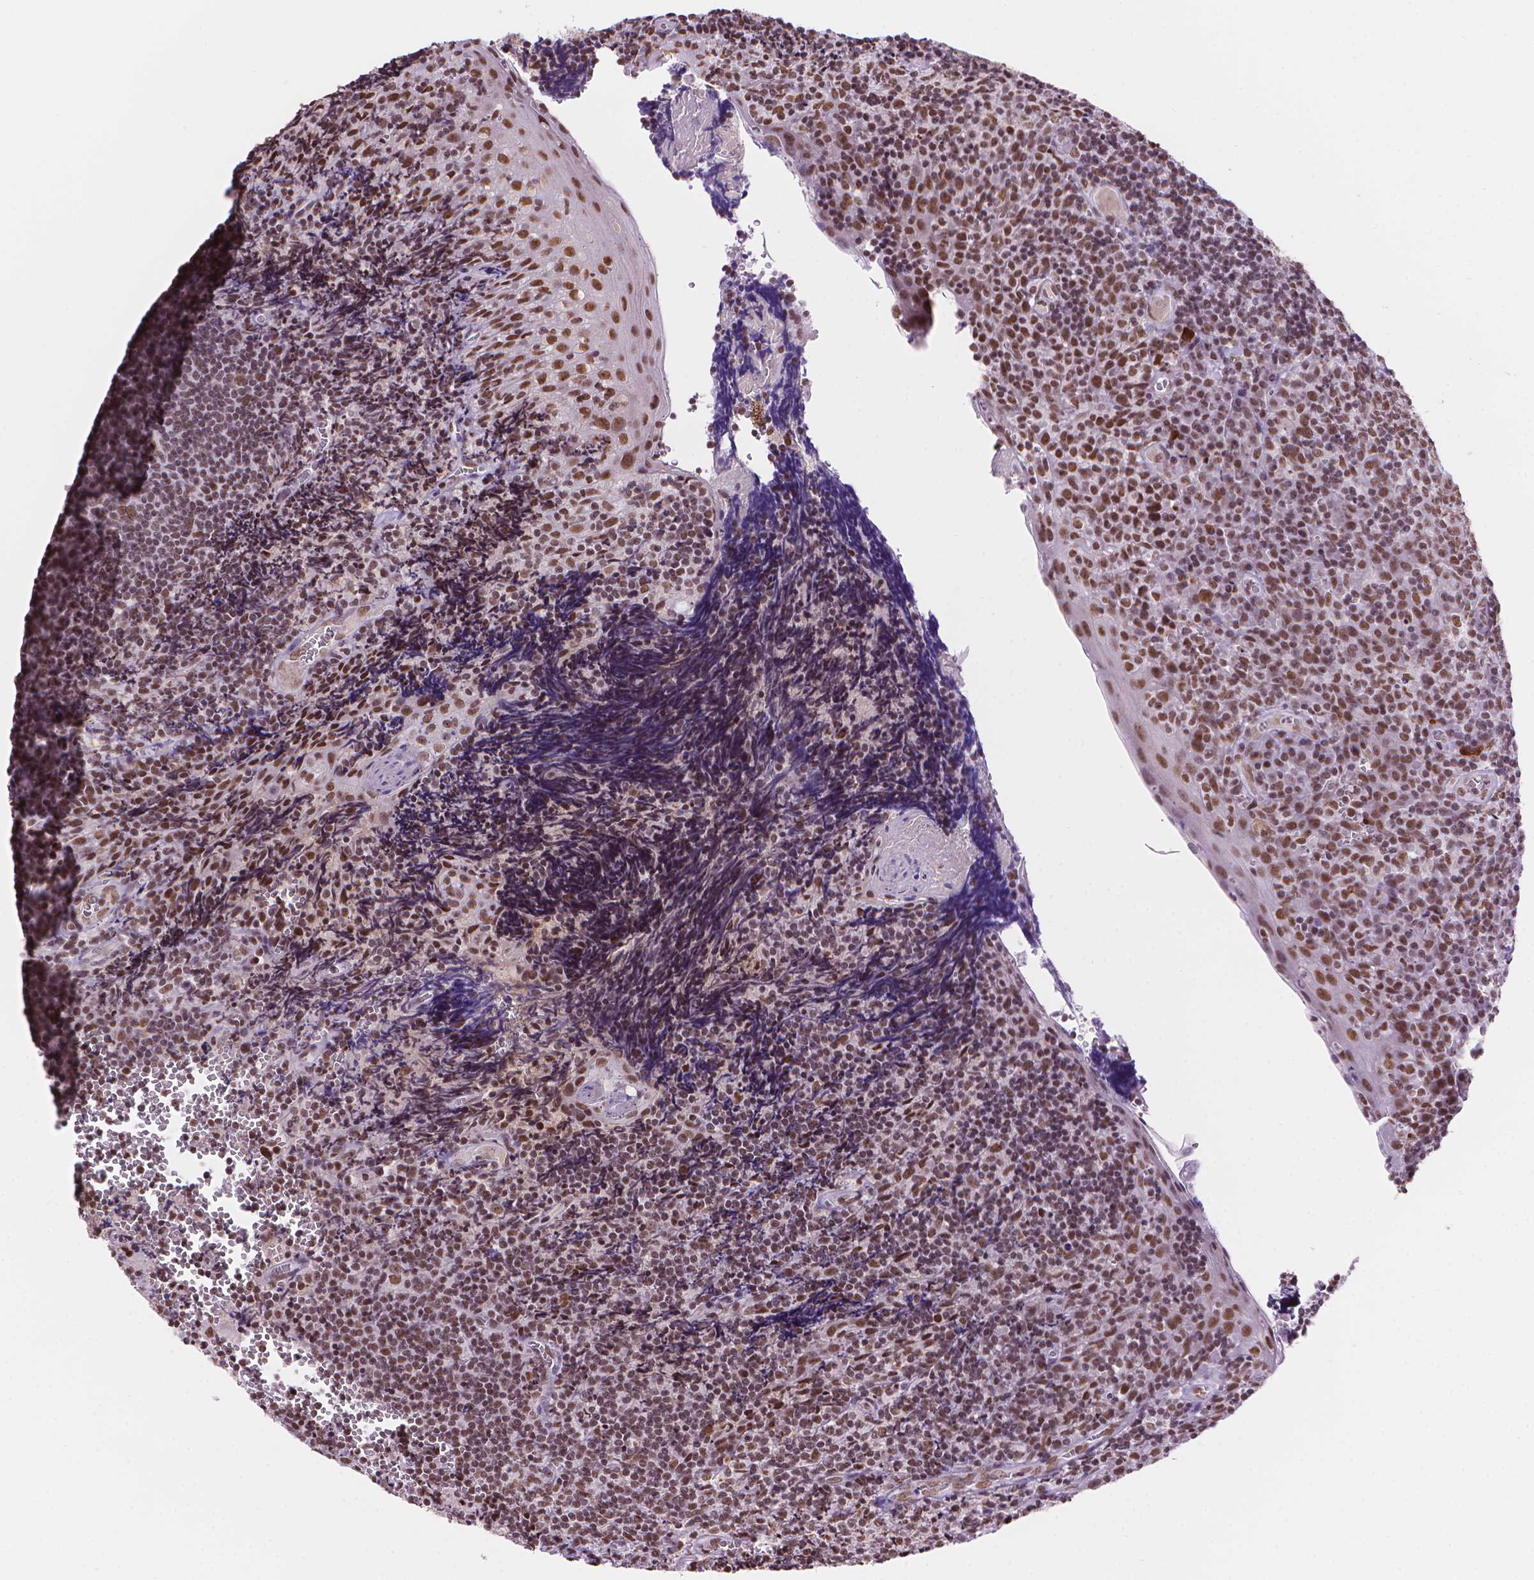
{"staining": {"intensity": "moderate", "quantity": ">75%", "location": "nuclear"}, "tissue": "tonsil", "cell_type": "Germinal center cells", "image_type": "normal", "snomed": [{"axis": "morphology", "description": "Normal tissue, NOS"}, {"axis": "morphology", "description": "Inflammation, NOS"}, {"axis": "topography", "description": "Tonsil"}], "caption": "High-power microscopy captured an immunohistochemistry micrograph of normal tonsil, revealing moderate nuclear expression in approximately >75% of germinal center cells.", "gene": "RPA4", "patient": {"sex": "female", "age": 31}}